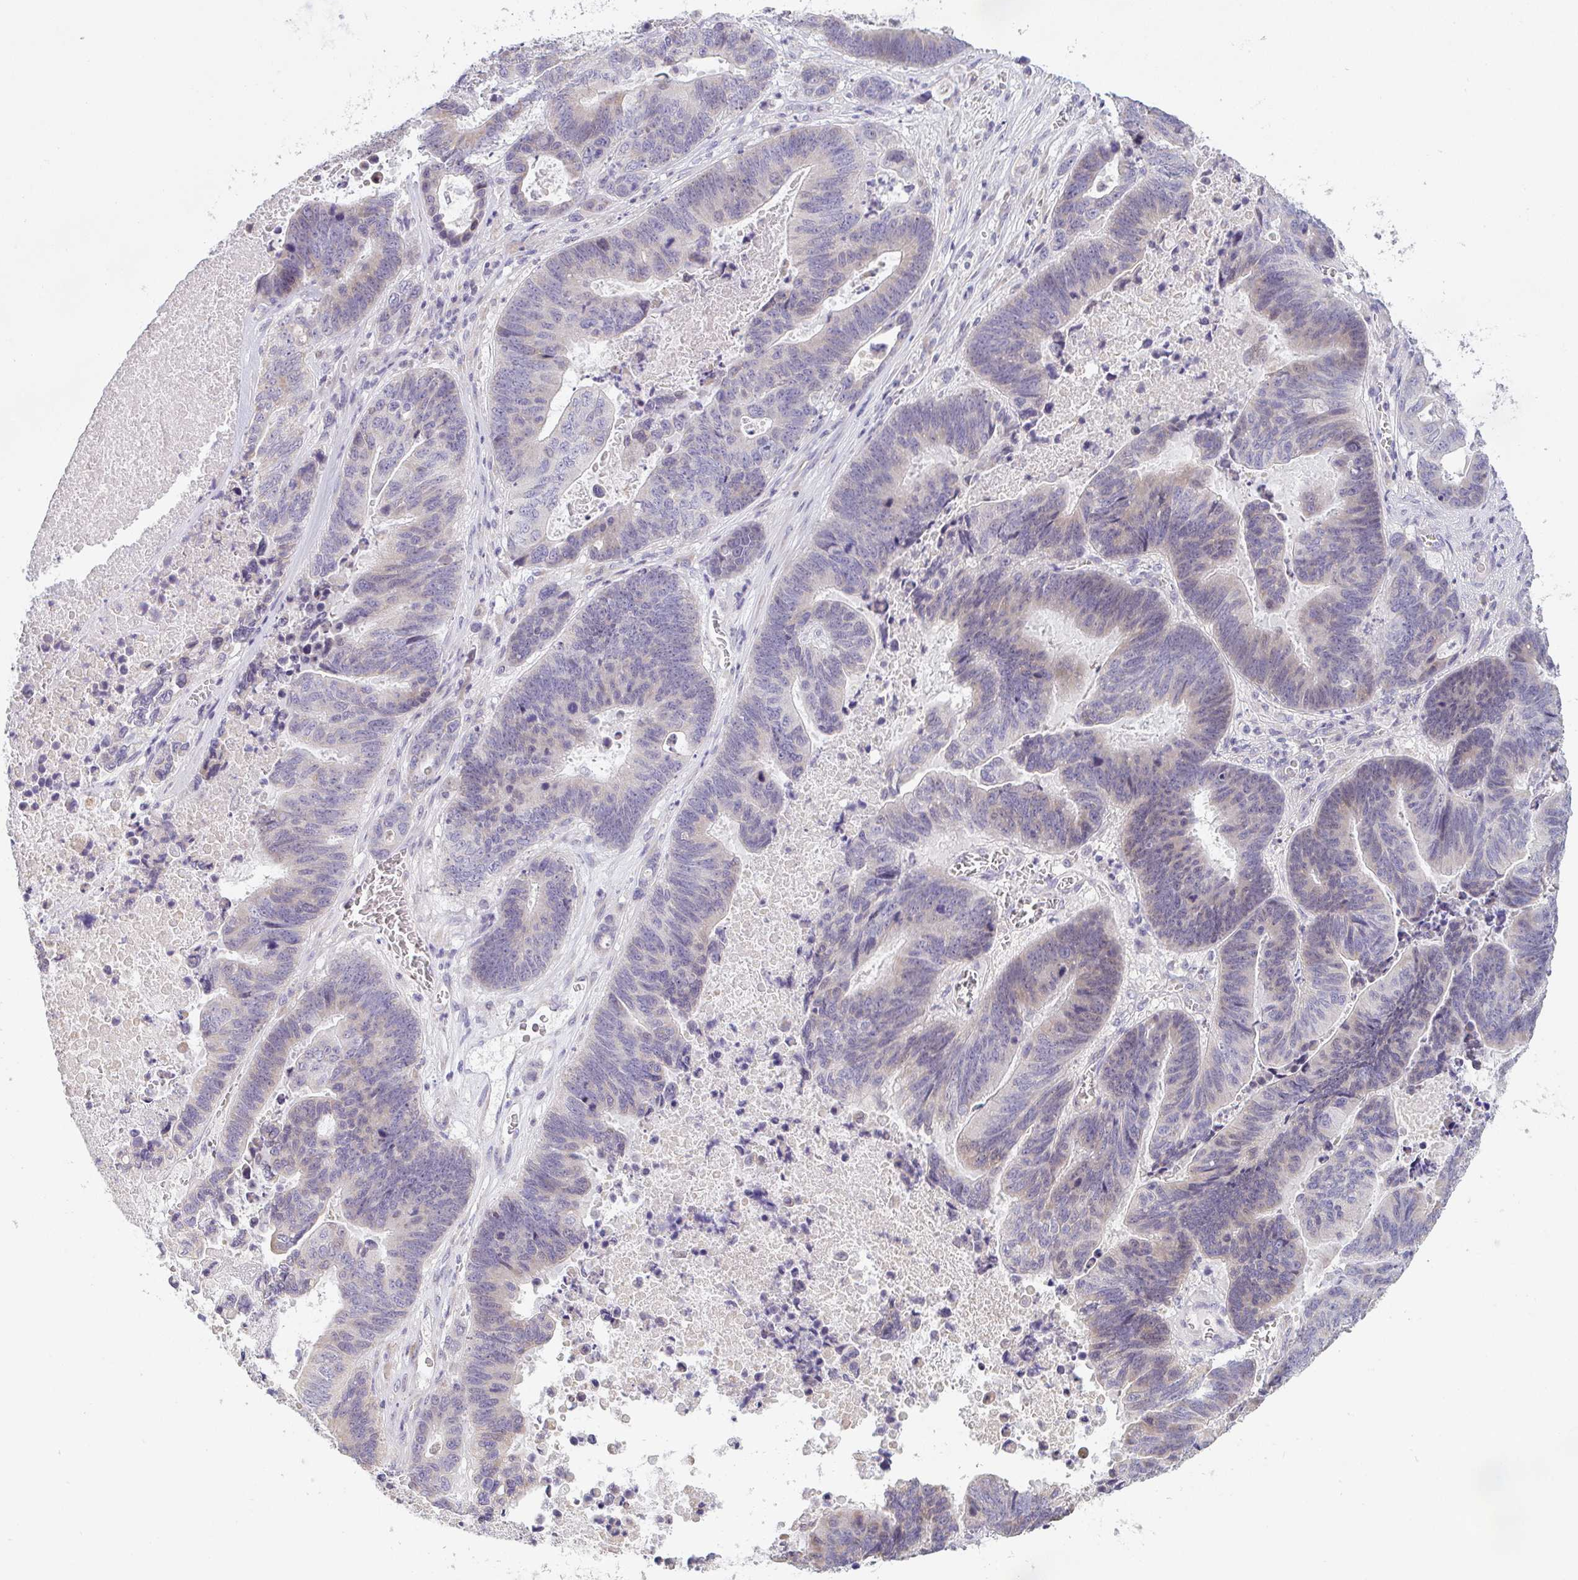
{"staining": {"intensity": "weak", "quantity": "<25%", "location": "cytoplasmic/membranous"}, "tissue": "lung cancer", "cell_type": "Tumor cells", "image_type": "cancer", "snomed": [{"axis": "morphology", "description": "Aneuploidy"}, {"axis": "morphology", "description": "Adenocarcinoma, NOS"}, {"axis": "morphology", "description": "Adenocarcinoma primary or metastatic"}, {"axis": "topography", "description": "Lung"}], "caption": "This is an IHC histopathology image of lung cancer (adenocarcinoma primary or metastatic). There is no expression in tumor cells.", "gene": "CACNA1S", "patient": {"sex": "female", "age": 75}}